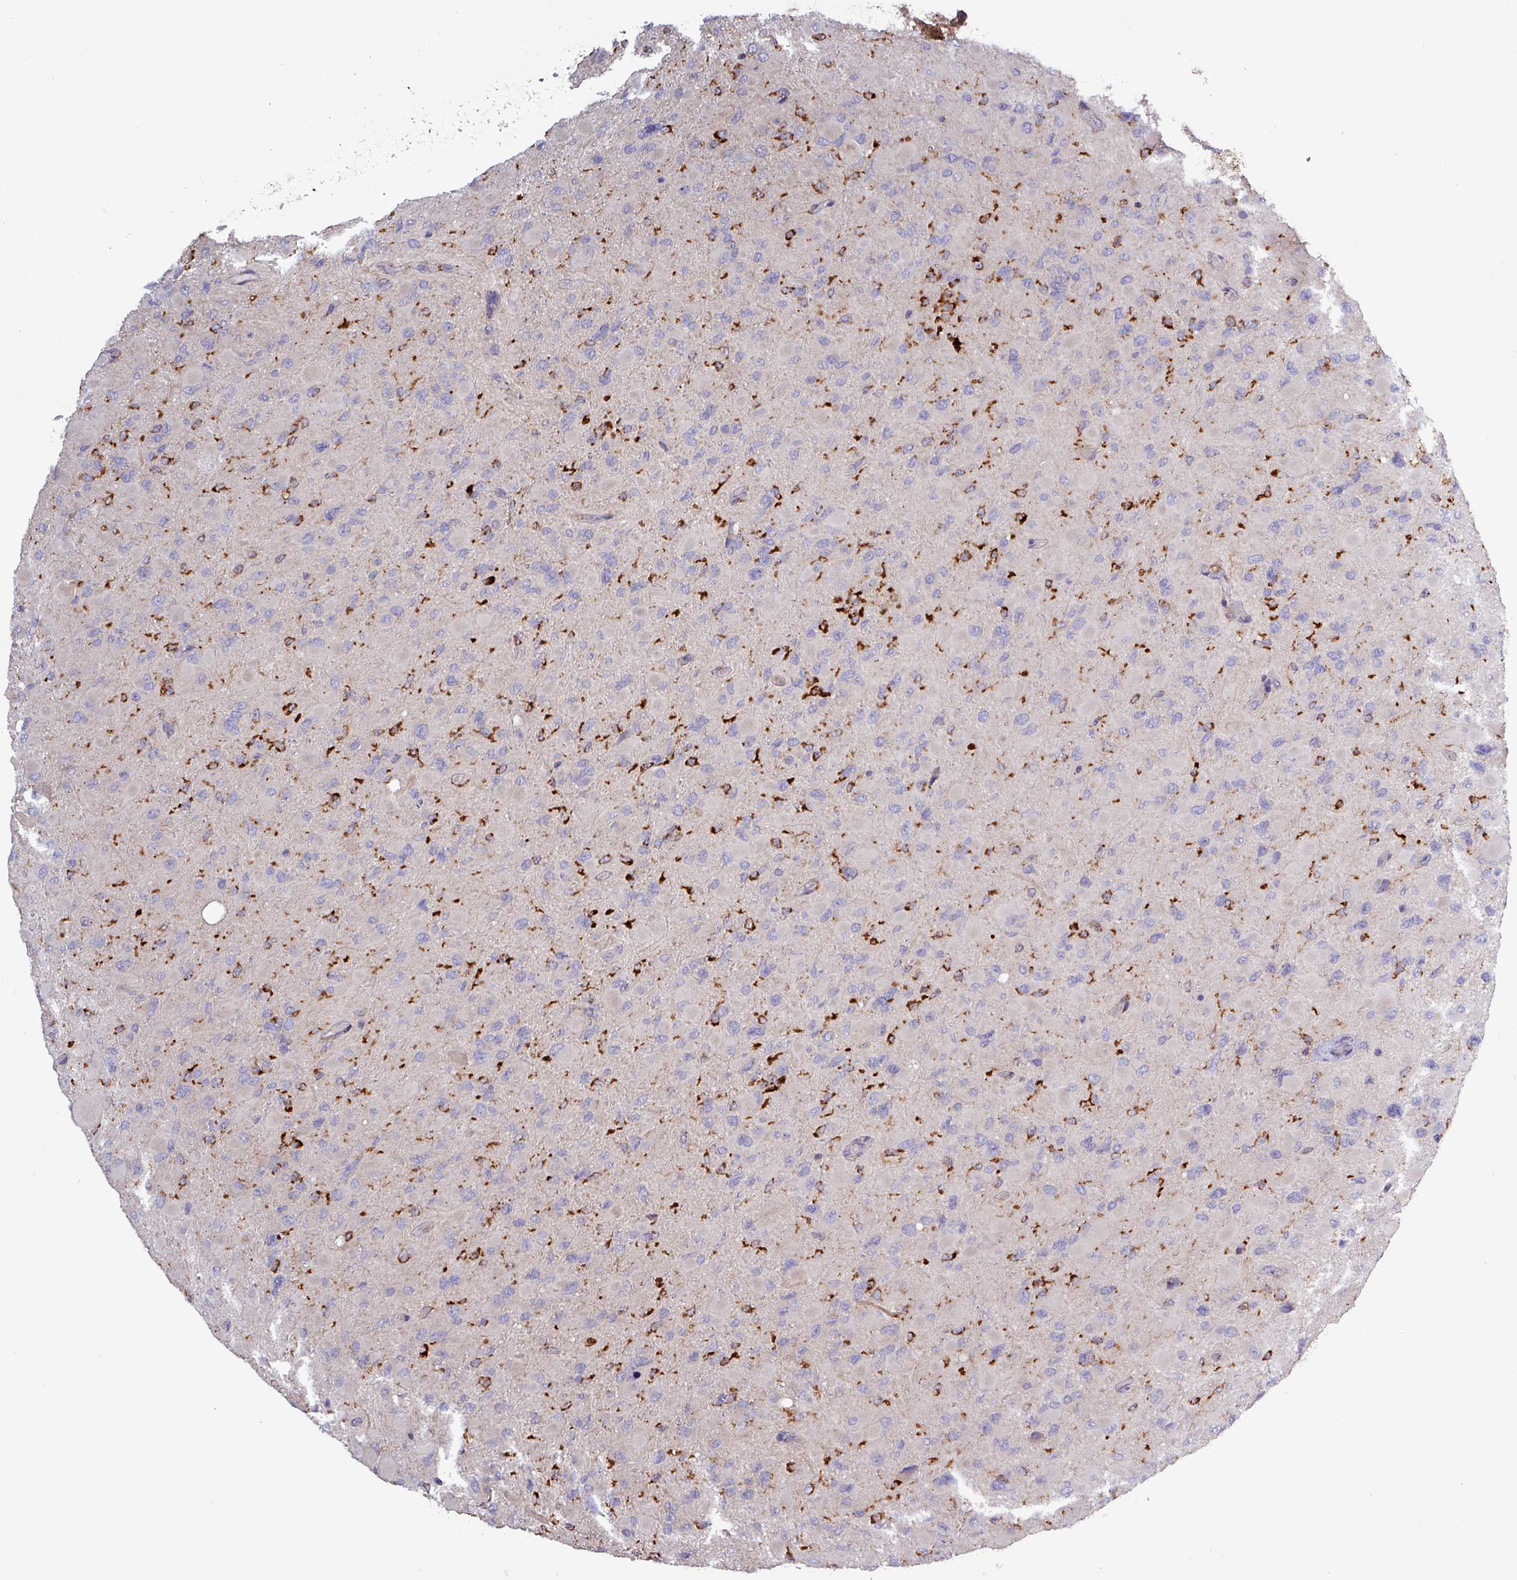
{"staining": {"intensity": "strong", "quantity": "<25%", "location": "cytoplasmic/membranous"}, "tissue": "glioma", "cell_type": "Tumor cells", "image_type": "cancer", "snomed": [{"axis": "morphology", "description": "Glioma, malignant, High grade"}, {"axis": "topography", "description": "Cerebral cortex"}], "caption": "Immunohistochemistry (IHC) staining of malignant glioma (high-grade), which exhibits medium levels of strong cytoplasmic/membranous positivity in about <25% of tumor cells indicating strong cytoplasmic/membranous protein staining. The staining was performed using DAB (3,3'-diaminobenzidine) (brown) for protein detection and nuclei were counterstained in hematoxylin (blue).", "gene": "PLIN2", "patient": {"sex": "female", "age": 36}}